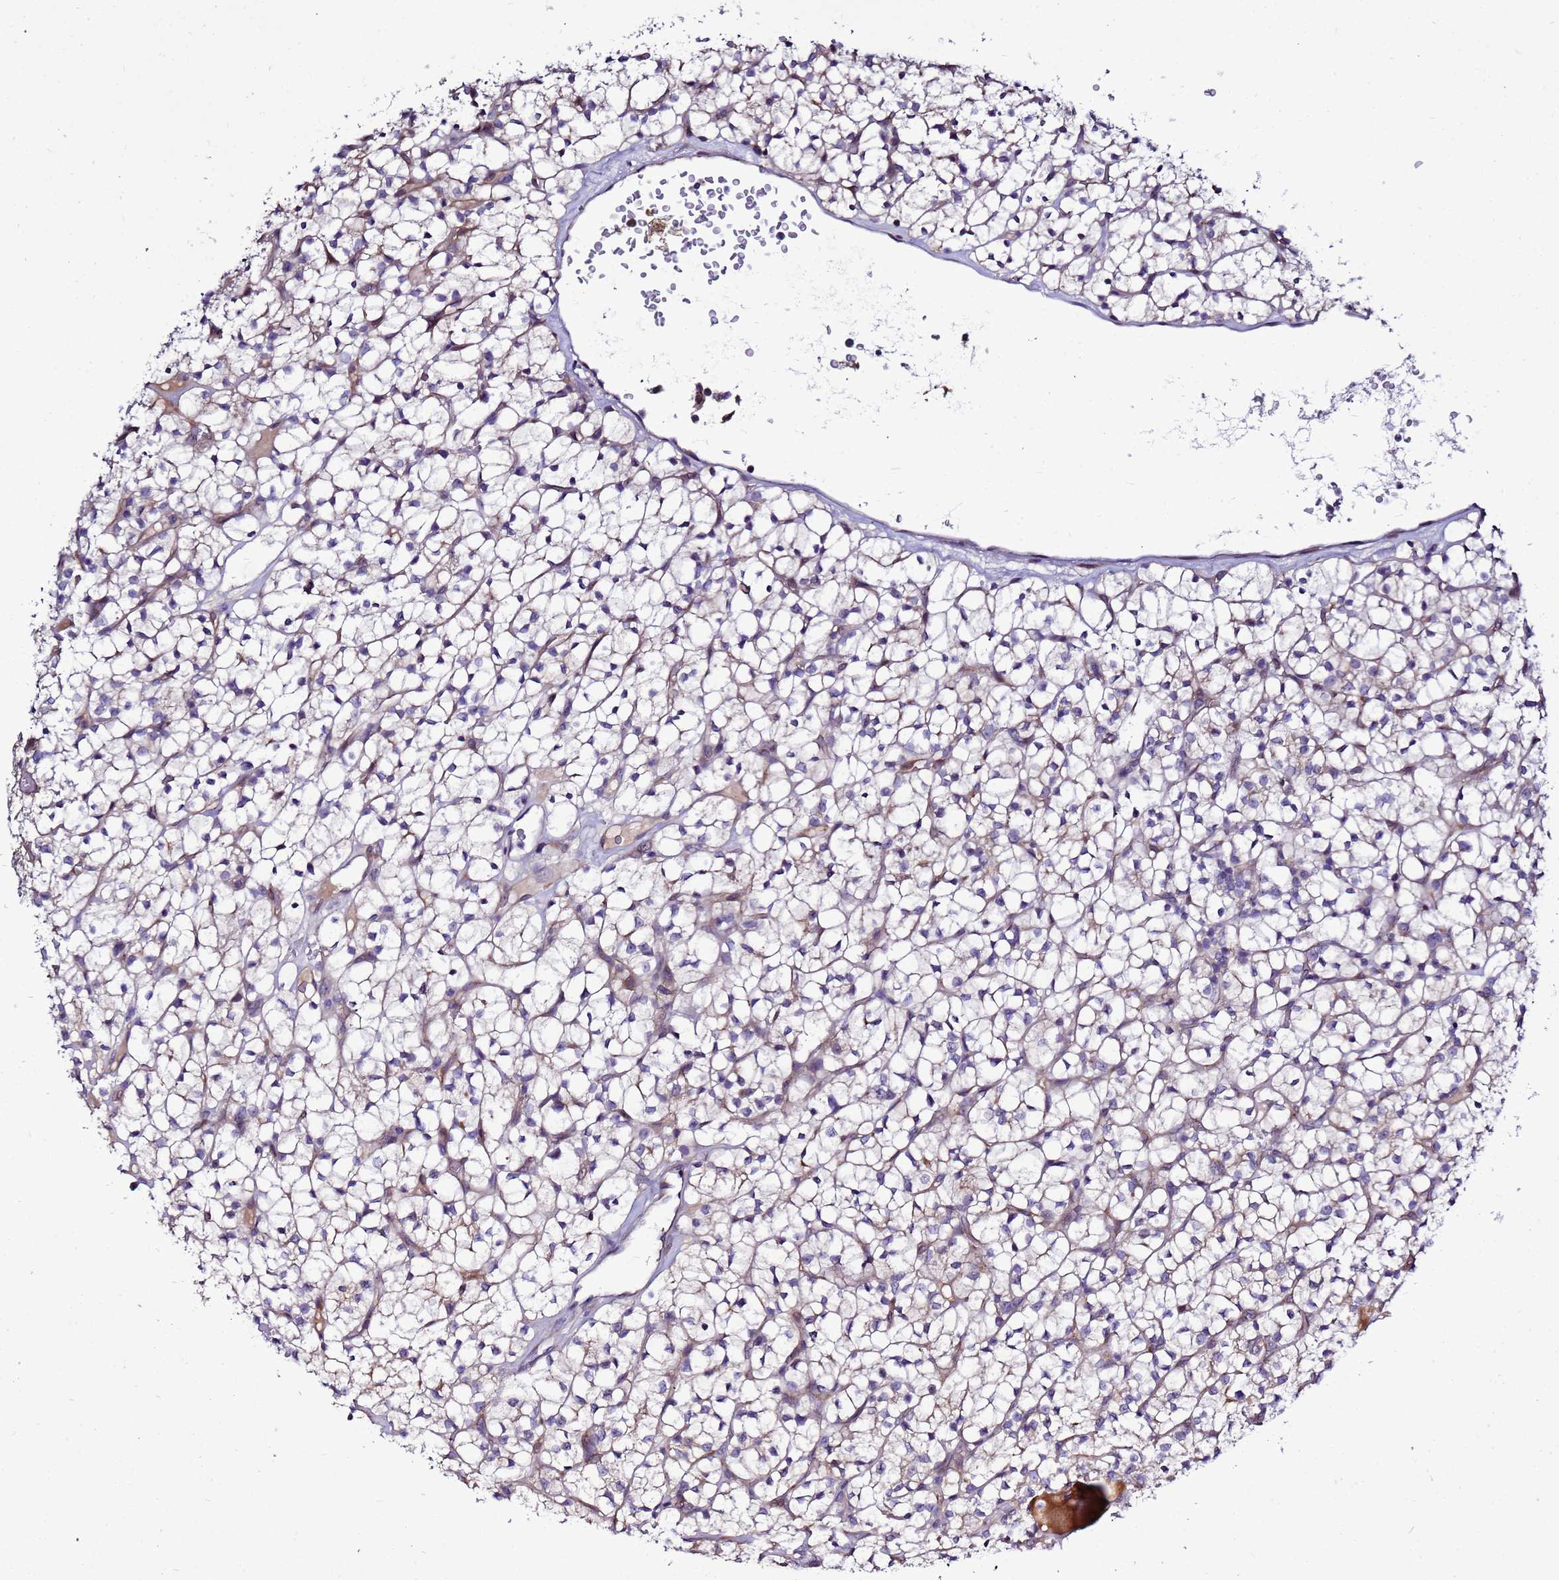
{"staining": {"intensity": "weak", "quantity": "<25%", "location": "cytoplasmic/membranous"}, "tissue": "renal cancer", "cell_type": "Tumor cells", "image_type": "cancer", "snomed": [{"axis": "morphology", "description": "Adenocarcinoma, NOS"}, {"axis": "topography", "description": "Kidney"}], "caption": "An IHC micrograph of renal adenocarcinoma is shown. There is no staining in tumor cells of renal adenocarcinoma.", "gene": "NOL8", "patient": {"sex": "female", "age": 64}}